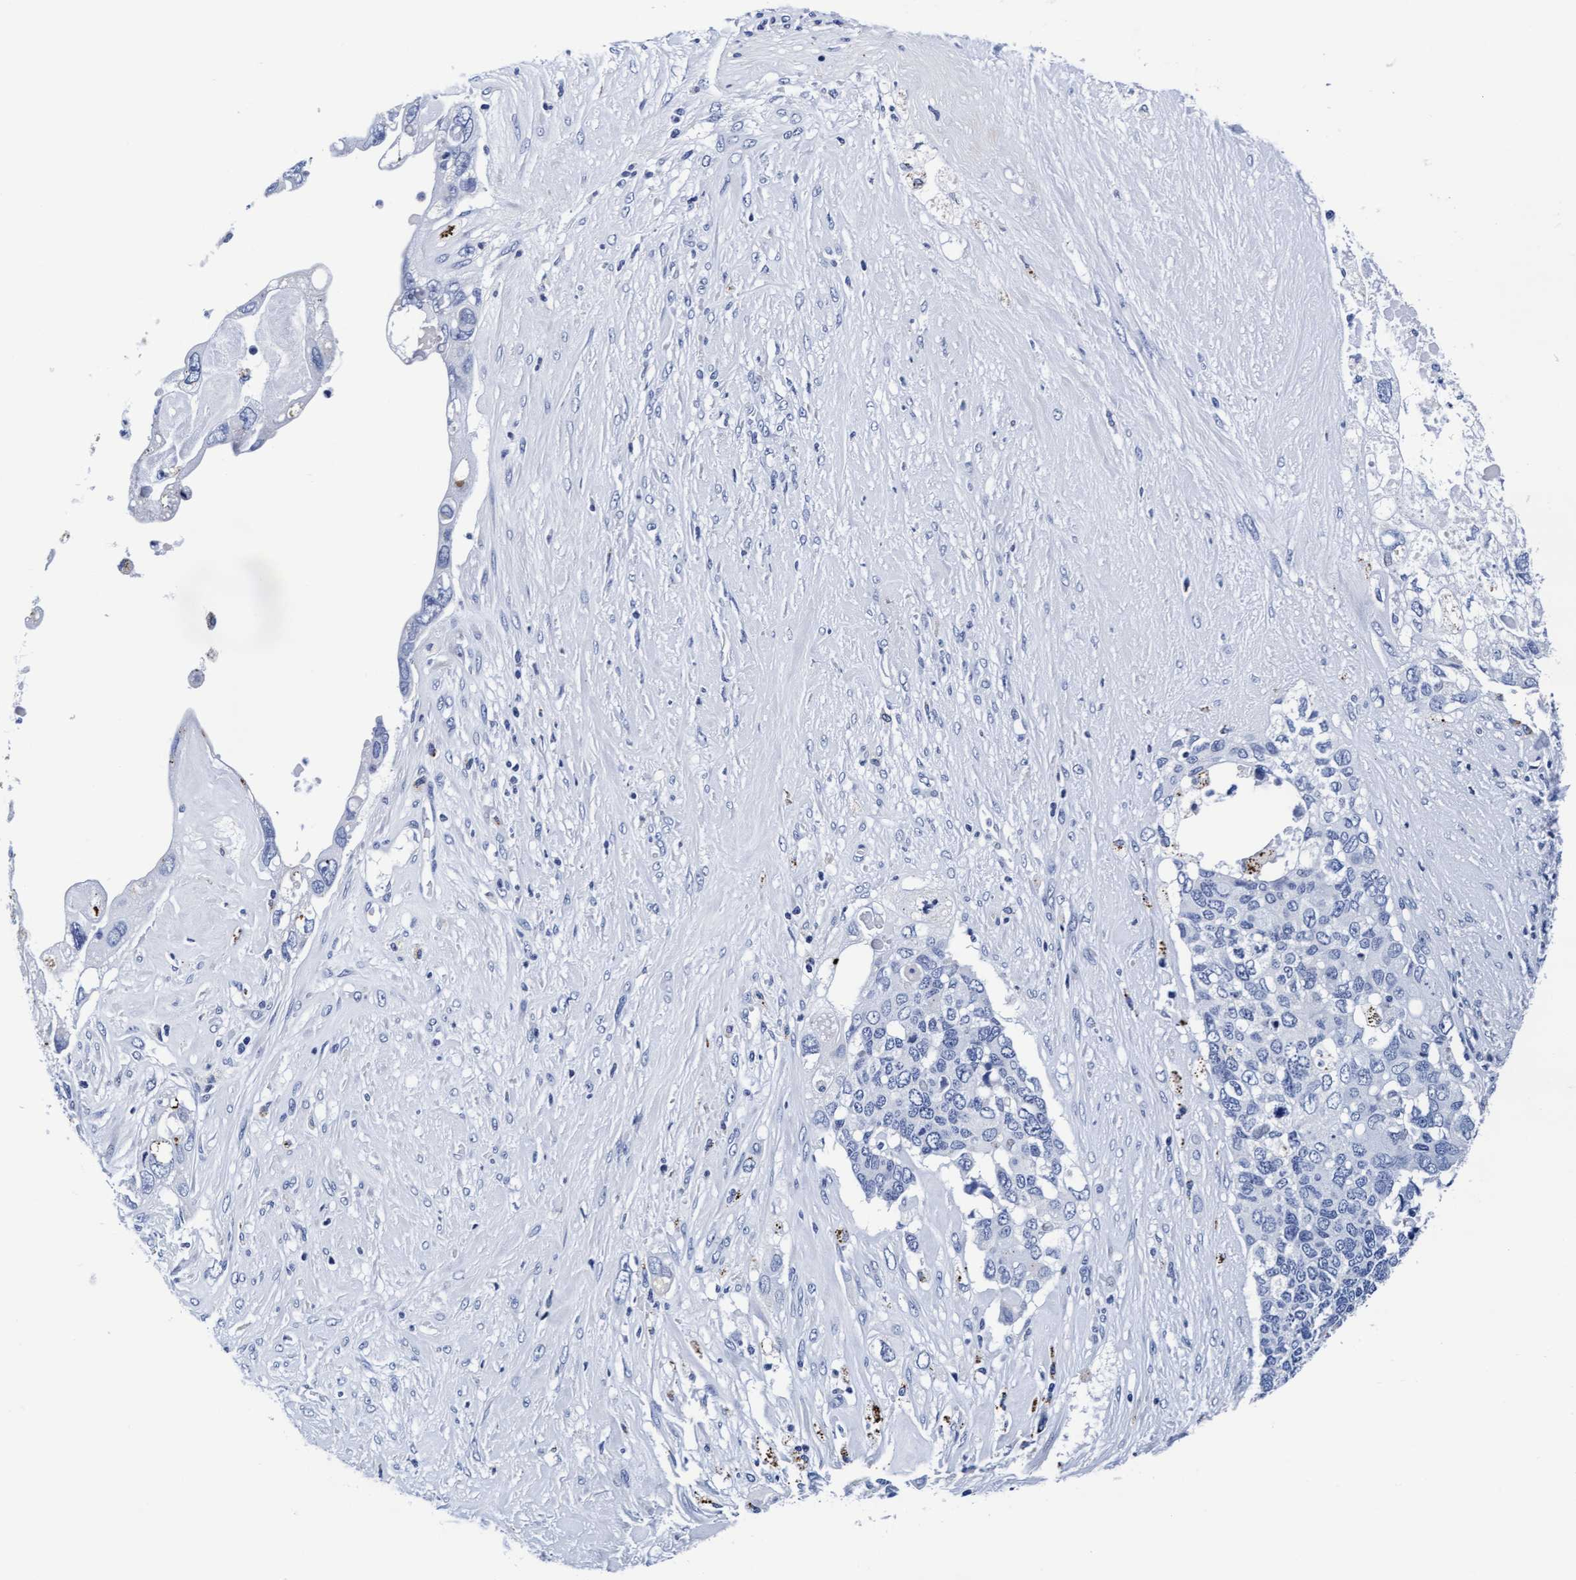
{"staining": {"intensity": "negative", "quantity": "none", "location": "none"}, "tissue": "pancreatic cancer", "cell_type": "Tumor cells", "image_type": "cancer", "snomed": [{"axis": "morphology", "description": "Adenocarcinoma, NOS"}, {"axis": "topography", "description": "Pancreas"}], "caption": "Tumor cells are negative for brown protein staining in pancreatic adenocarcinoma.", "gene": "ARSG", "patient": {"sex": "female", "age": 56}}